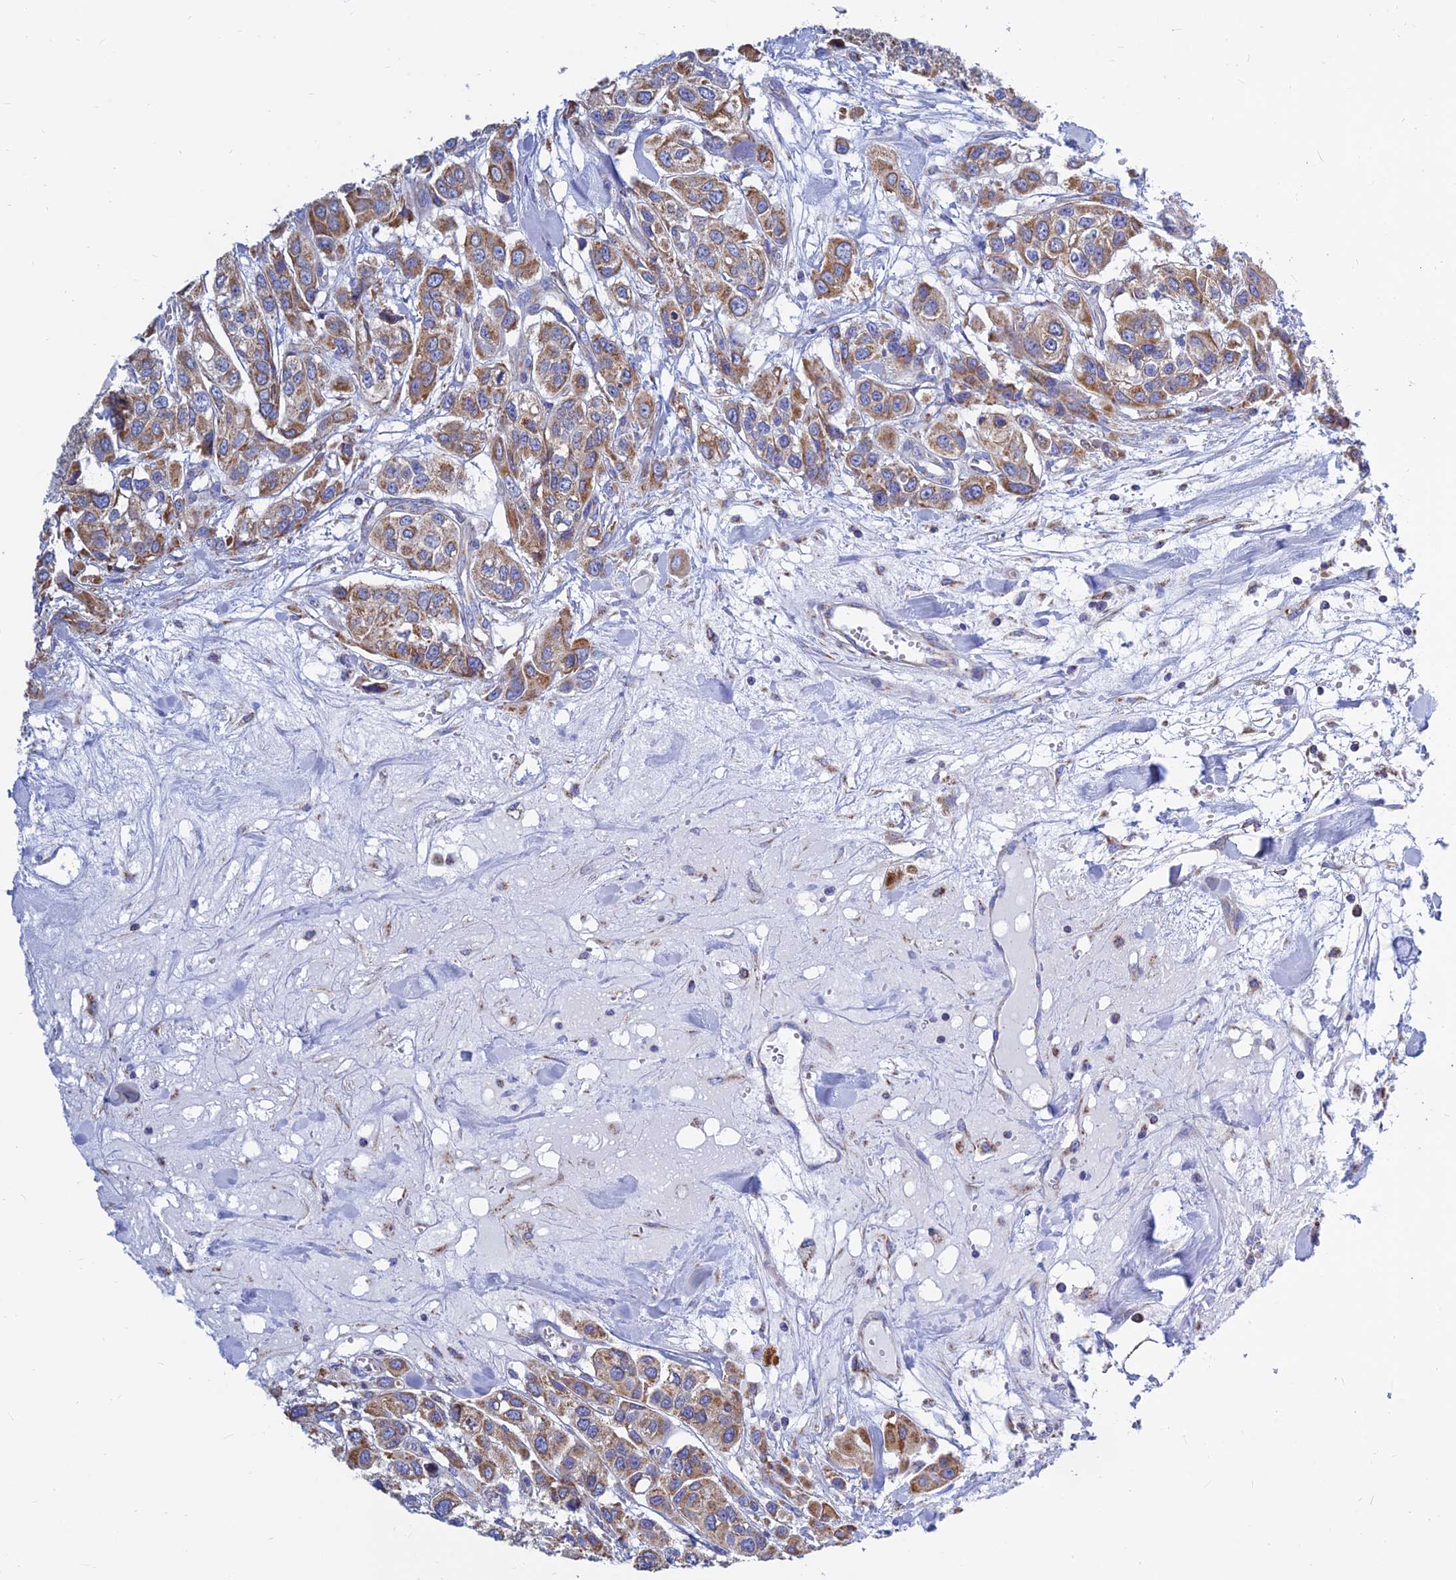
{"staining": {"intensity": "moderate", "quantity": ">75%", "location": "cytoplasmic/membranous"}, "tissue": "urothelial cancer", "cell_type": "Tumor cells", "image_type": "cancer", "snomed": [{"axis": "morphology", "description": "Urothelial carcinoma, High grade"}, {"axis": "topography", "description": "Urinary bladder"}], "caption": "DAB immunohistochemical staining of urothelial carcinoma (high-grade) shows moderate cytoplasmic/membranous protein expression in about >75% of tumor cells.", "gene": "MGST1", "patient": {"sex": "male", "age": 67}}